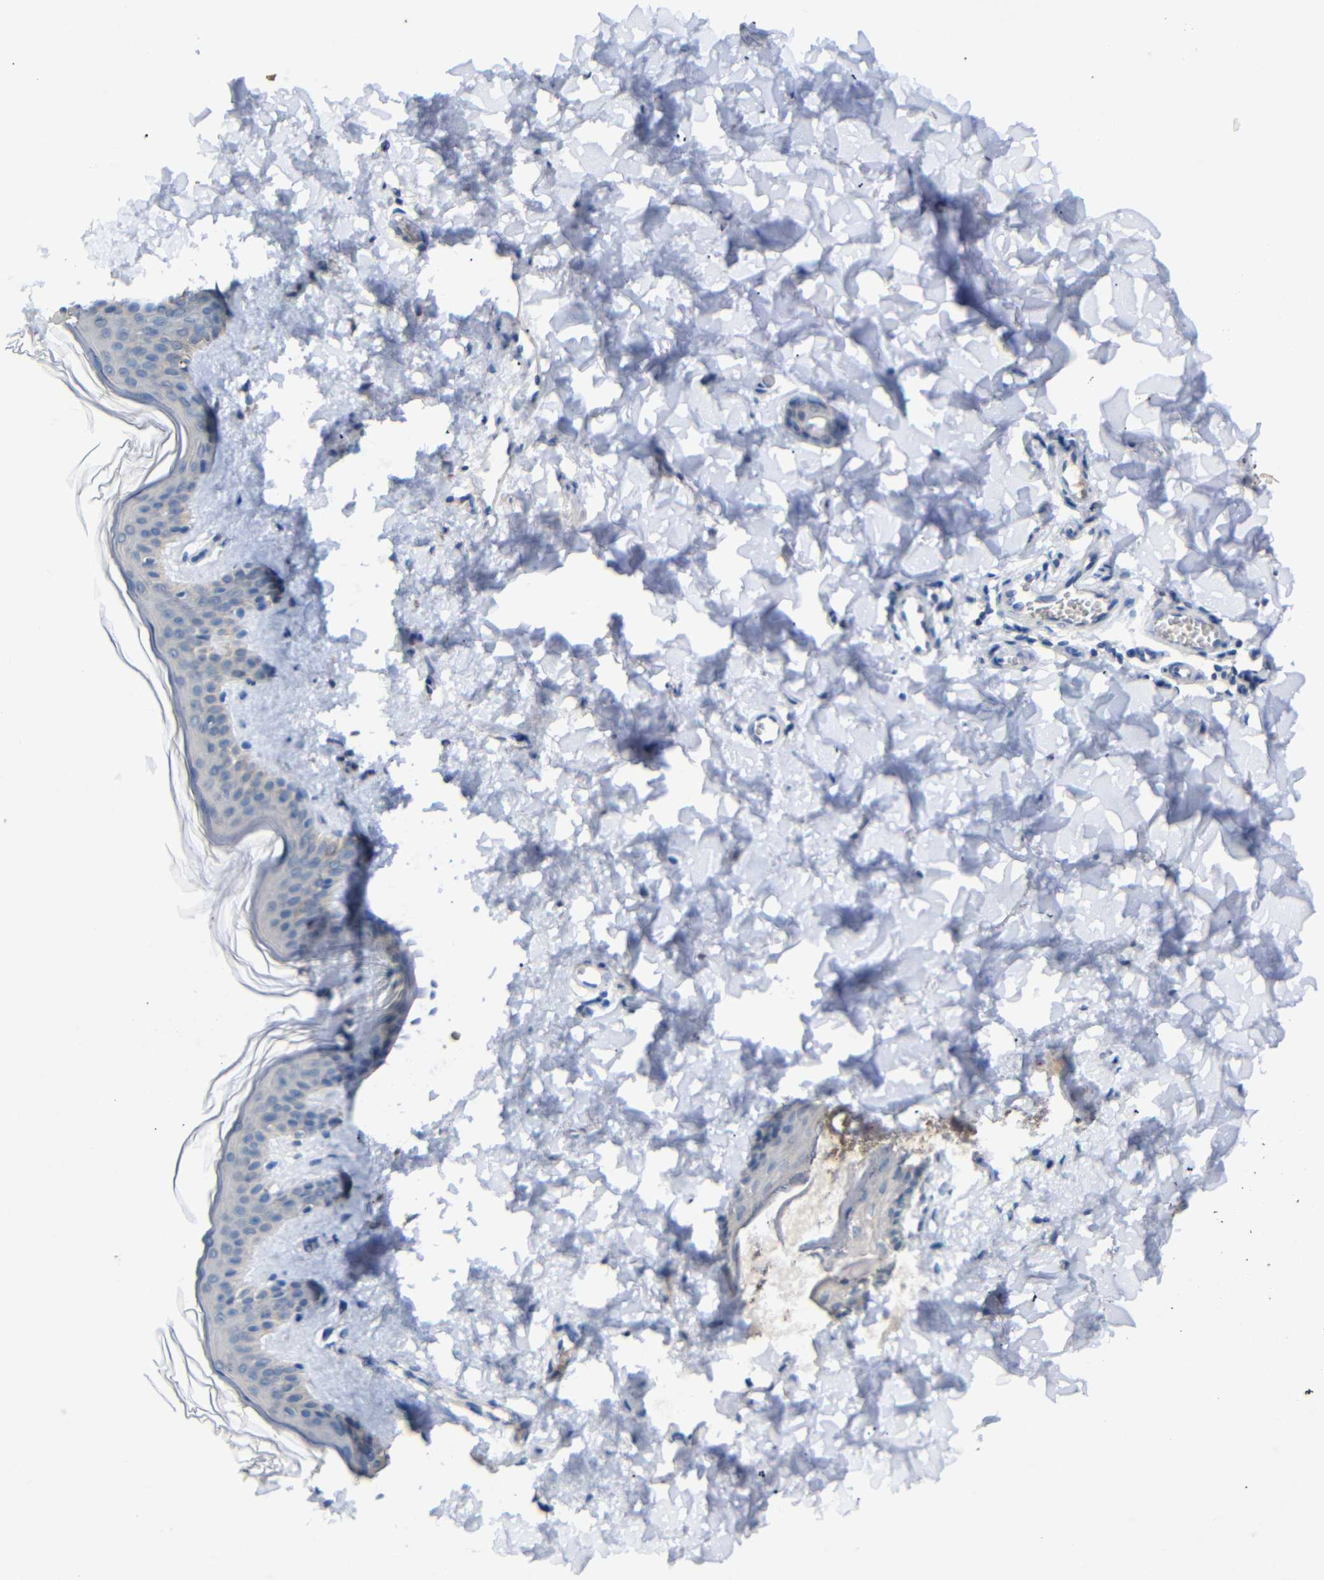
{"staining": {"intensity": "negative", "quantity": "none", "location": "none"}, "tissue": "skin", "cell_type": "Fibroblasts", "image_type": "normal", "snomed": [{"axis": "morphology", "description": "Normal tissue, NOS"}, {"axis": "topography", "description": "Skin"}], "caption": "Protein analysis of unremarkable skin displays no significant staining in fibroblasts.", "gene": "HNF1A", "patient": {"sex": "female", "age": 41}}